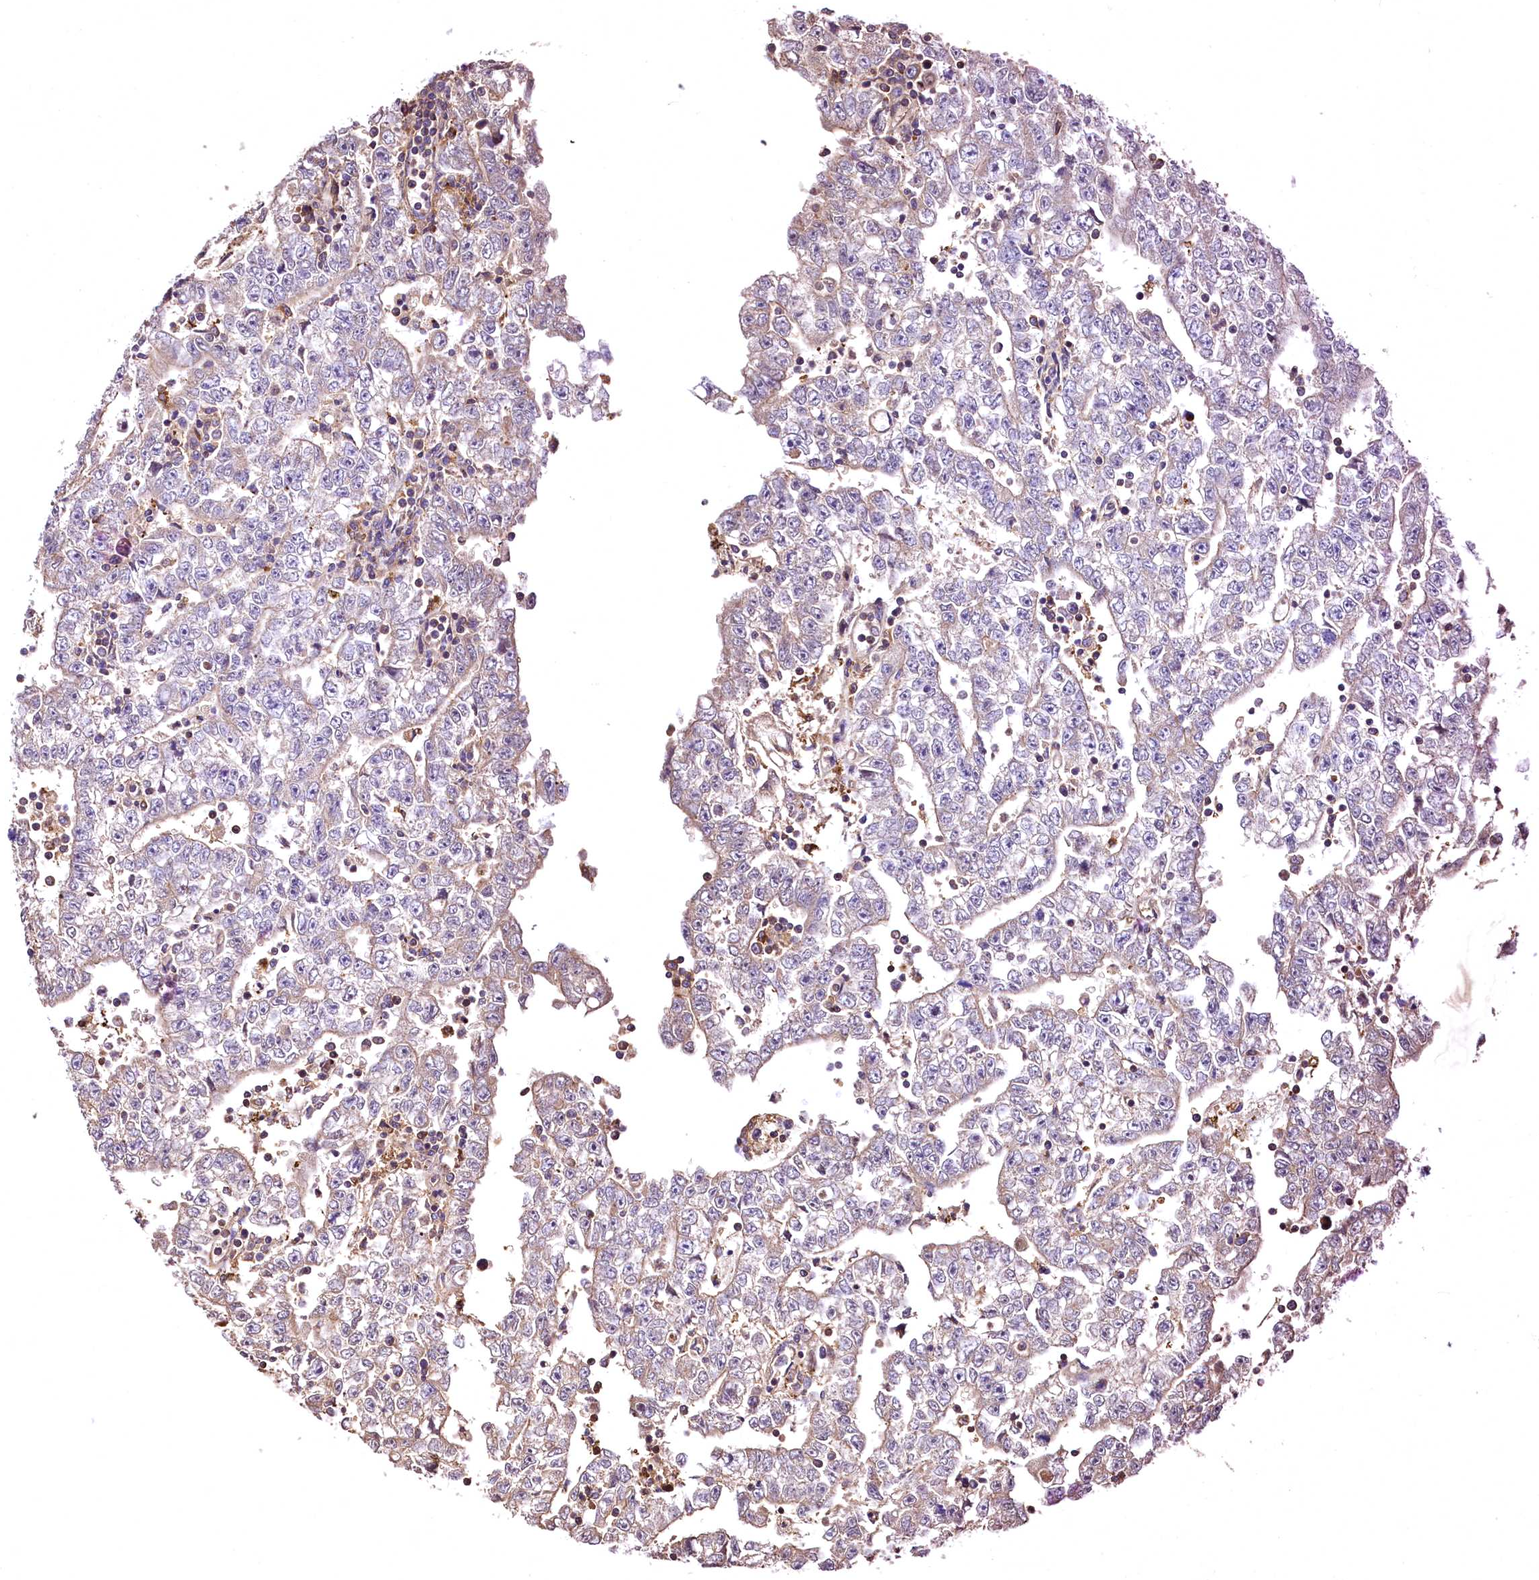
{"staining": {"intensity": "negative", "quantity": "none", "location": "none"}, "tissue": "testis cancer", "cell_type": "Tumor cells", "image_type": "cancer", "snomed": [{"axis": "morphology", "description": "Carcinoma, Embryonal, NOS"}, {"axis": "topography", "description": "Testis"}], "caption": "Immunohistochemical staining of human testis cancer (embryonal carcinoma) shows no significant staining in tumor cells.", "gene": "RARS2", "patient": {"sex": "male", "age": 25}}